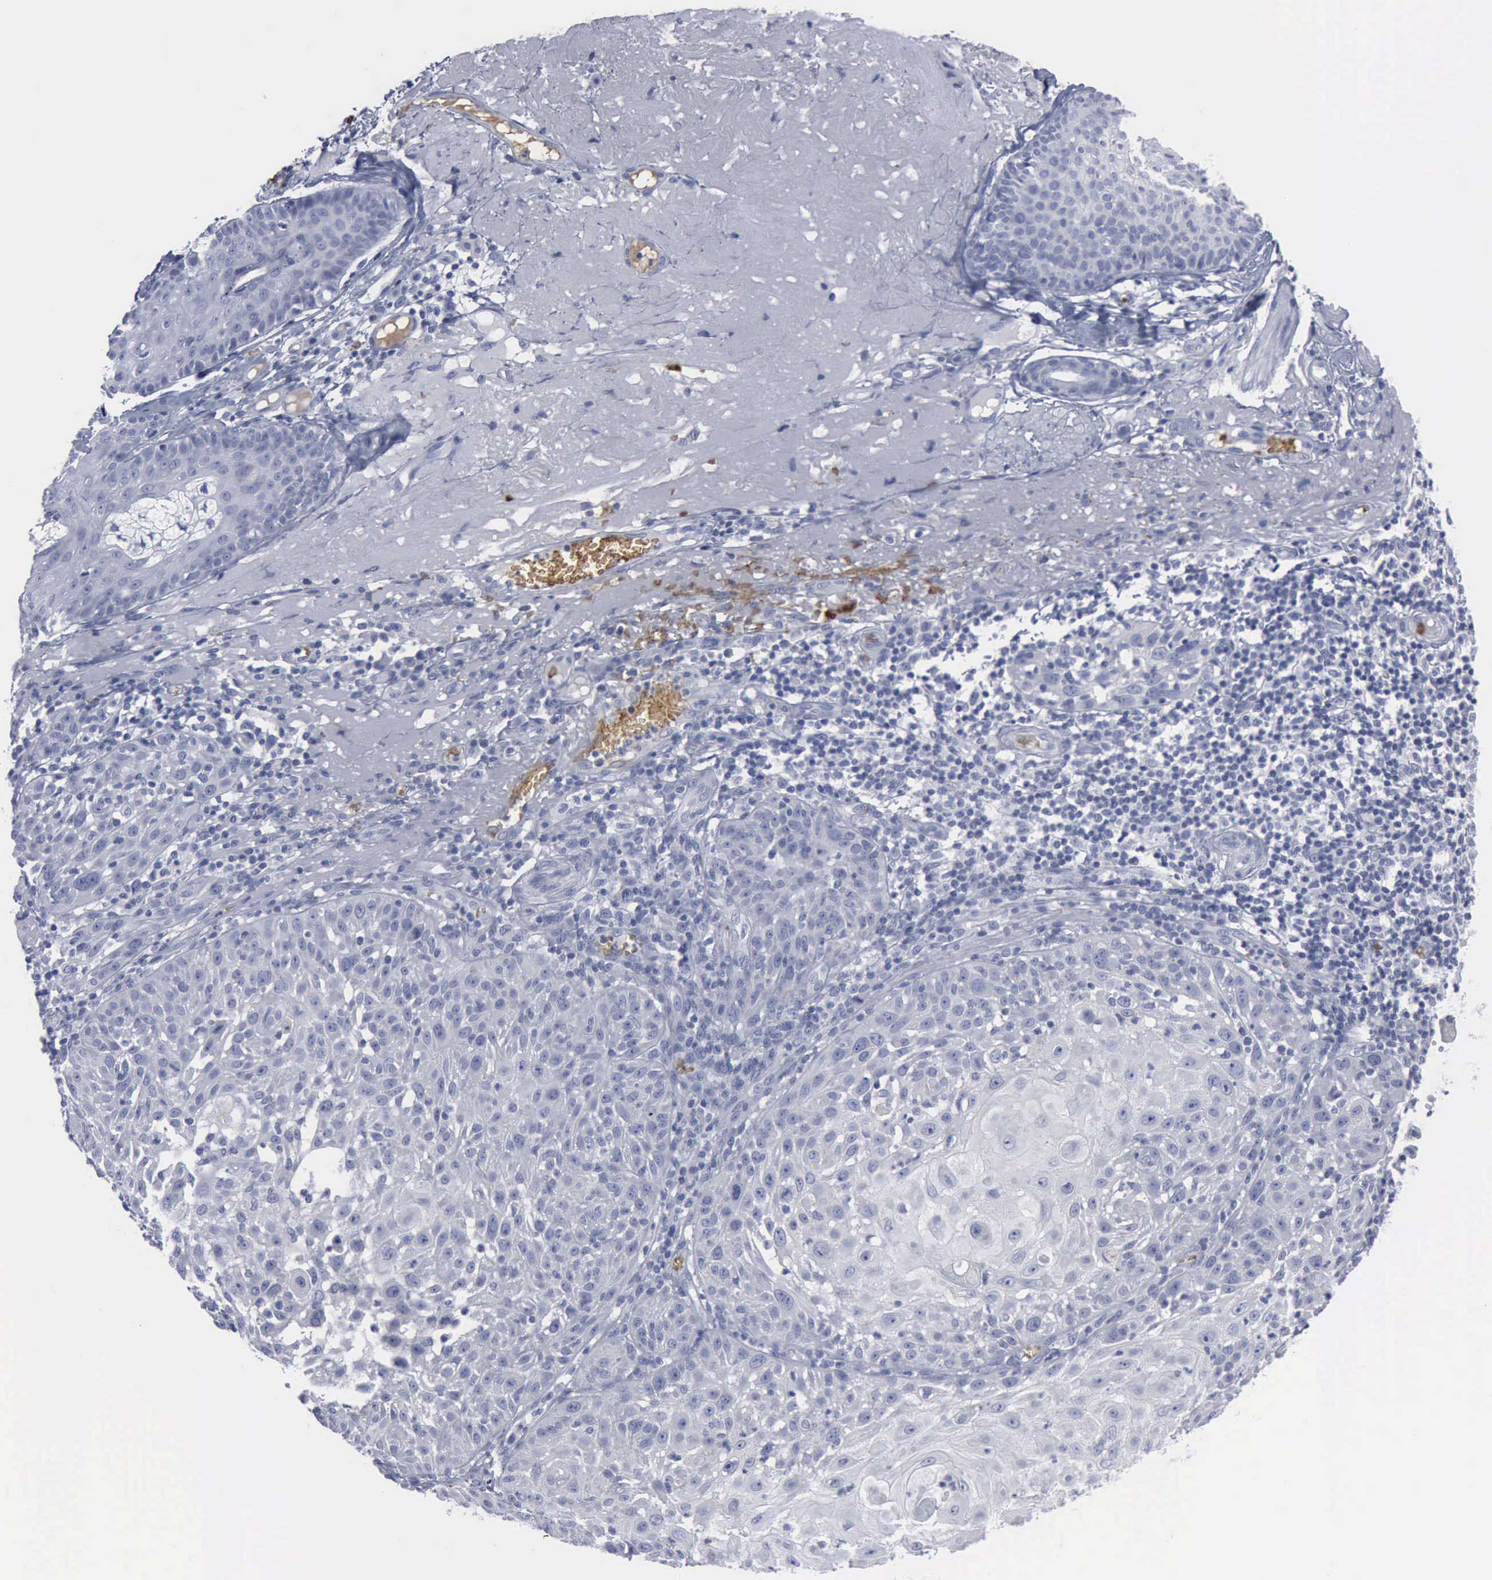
{"staining": {"intensity": "negative", "quantity": "none", "location": "none"}, "tissue": "skin cancer", "cell_type": "Tumor cells", "image_type": "cancer", "snomed": [{"axis": "morphology", "description": "Squamous cell carcinoma, NOS"}, {"axis": "topography", "description": "Skin"}], "caption": "Immunohistochemistry histopathology image of neoplastic tissue: skin cancer stained with DAB (3,3'-diaminobenzidine) demonstrates no significant protein staining in tumor cells. (Immunohistochemistry, brightfield microscopy, high magnification).", "gene": "TGFB1", "patient": {"sex": "female", "age": 89}}